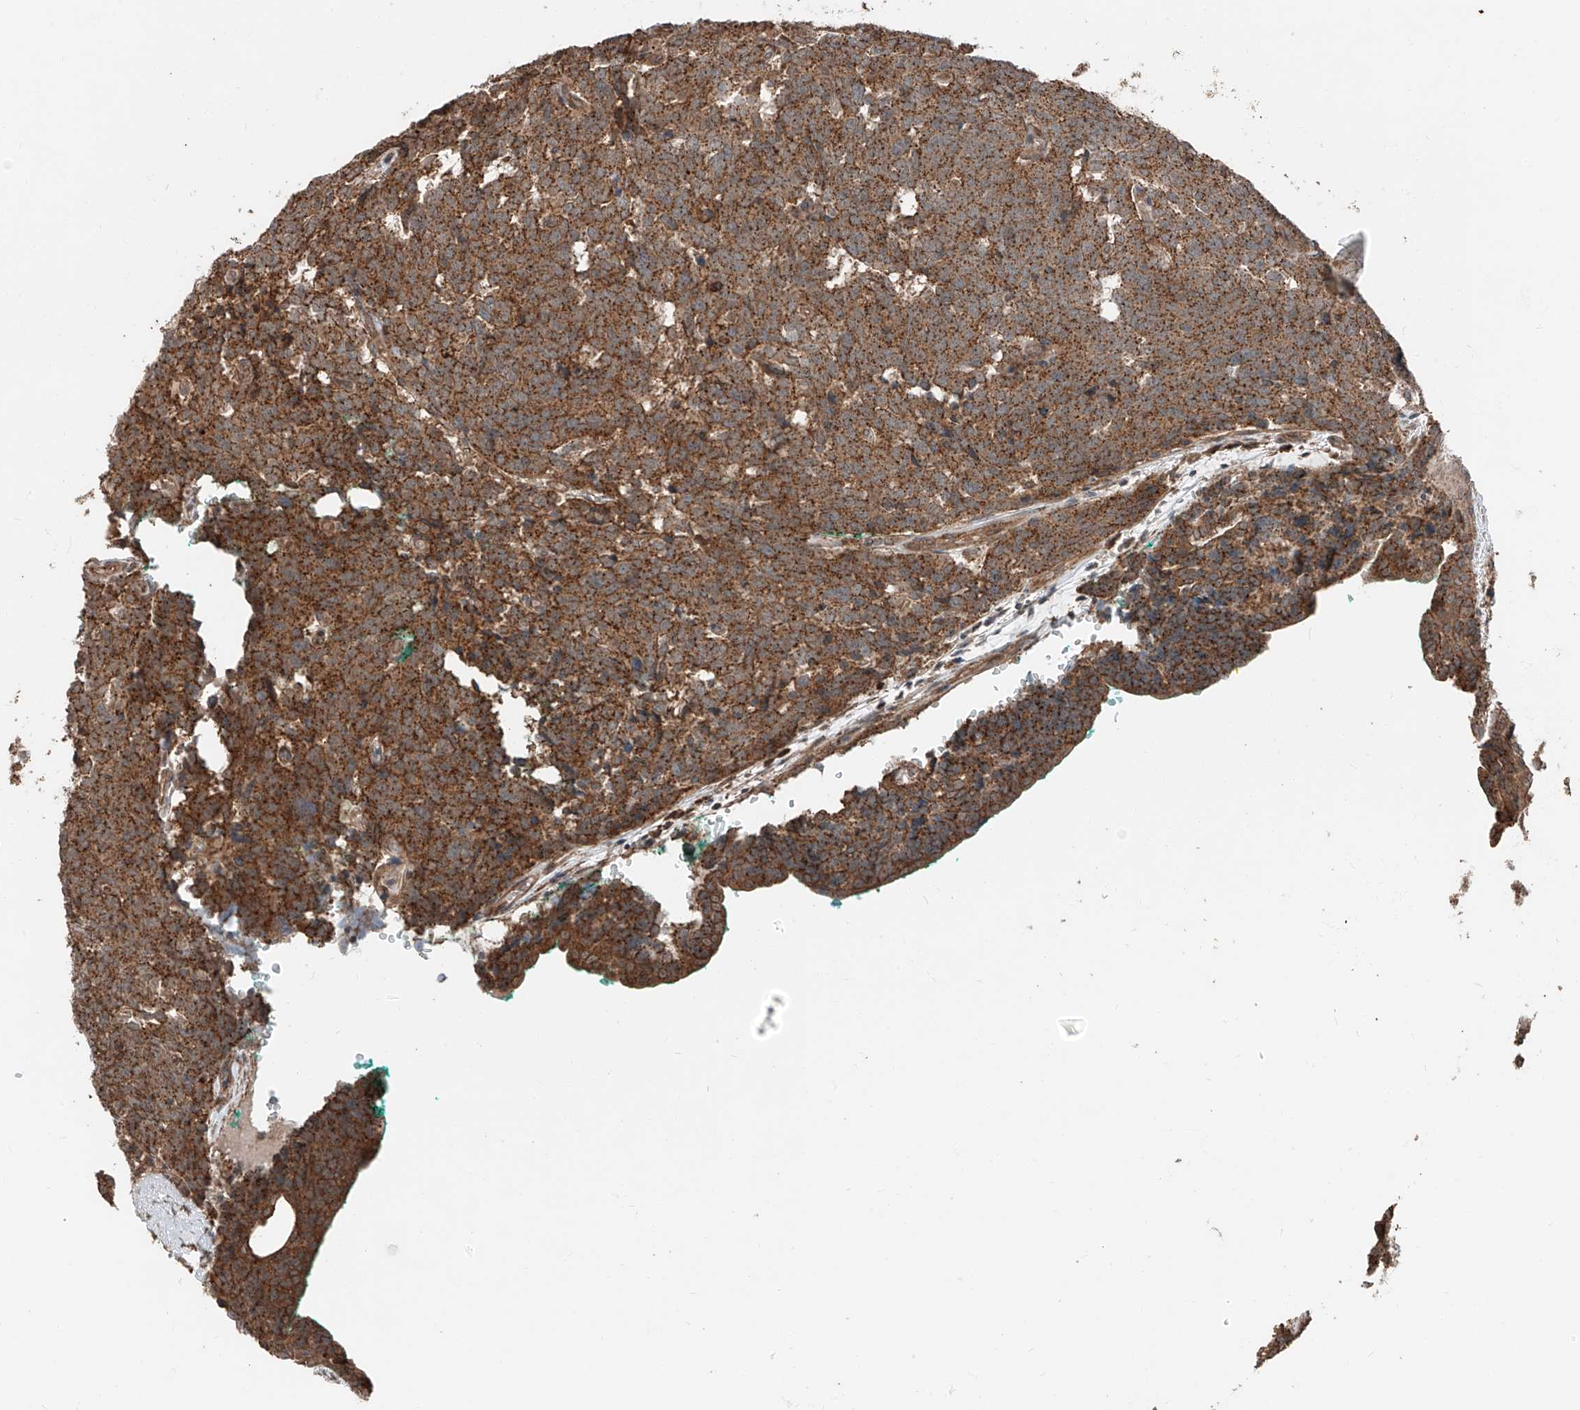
{"staining": {"intensity": "strong", "quantity": ">75%", "location": "cytoplasmic/membranous"}, "tissue": "carcinoid", "cell_type": "Tumor cells", "image_type": "cancer", "snomed": [{"axis": "morphology", "description": "Carcinoid, malignant, NOS"}, {"axis": "topography", "description": "Lung"}], "caption": "Protein analysis of carcinoid (malignant) tissue reveals strong cytoplasmic/membranous expression in about >75% of tumor cells.", "gene": "CEP162", "patient": {"sex": "female", "age": 46}}